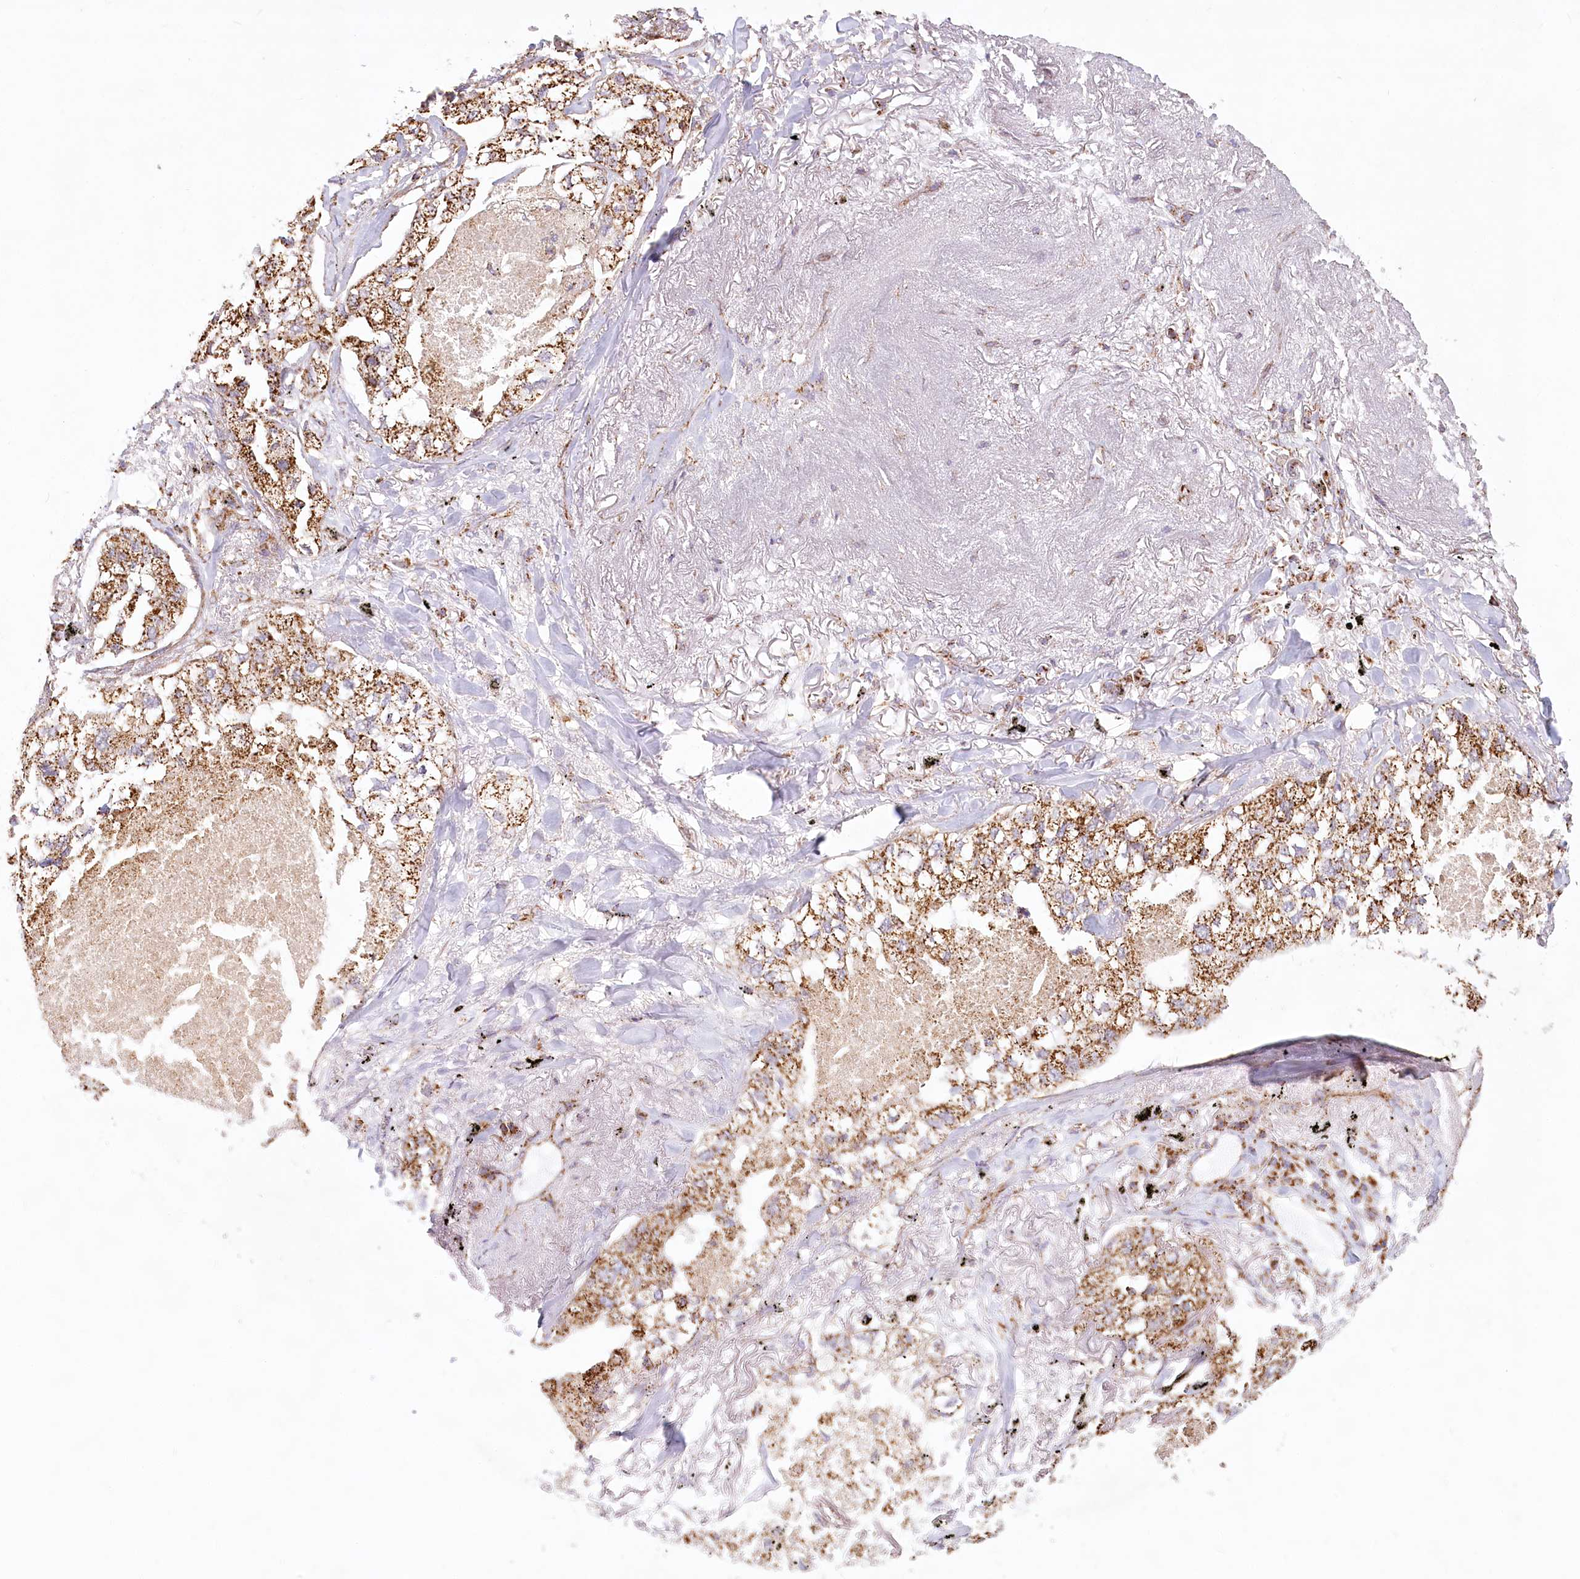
{"staining": {"intensity": "moderate", "quantity": ">75%", "location": "cytoplasmic/membranous"}, "tissue": "lung cancer", "cell_type": "Tumor cells", "image_type": "cancer", "snomed": [{"axis": "morphology", "description": "Adenocarcinoma, NOS"}, {"axis": "topography", "description": "Lung"}], "caption": "Lung cancer (adenocarcinoma) was stained to show a protein in brown. There is medium levels of moderate cytoplasmic/membranous staining in about >75% of tumor cells.", "gene": "UMPS", "patient": {"sex": "male", "age": 65}}